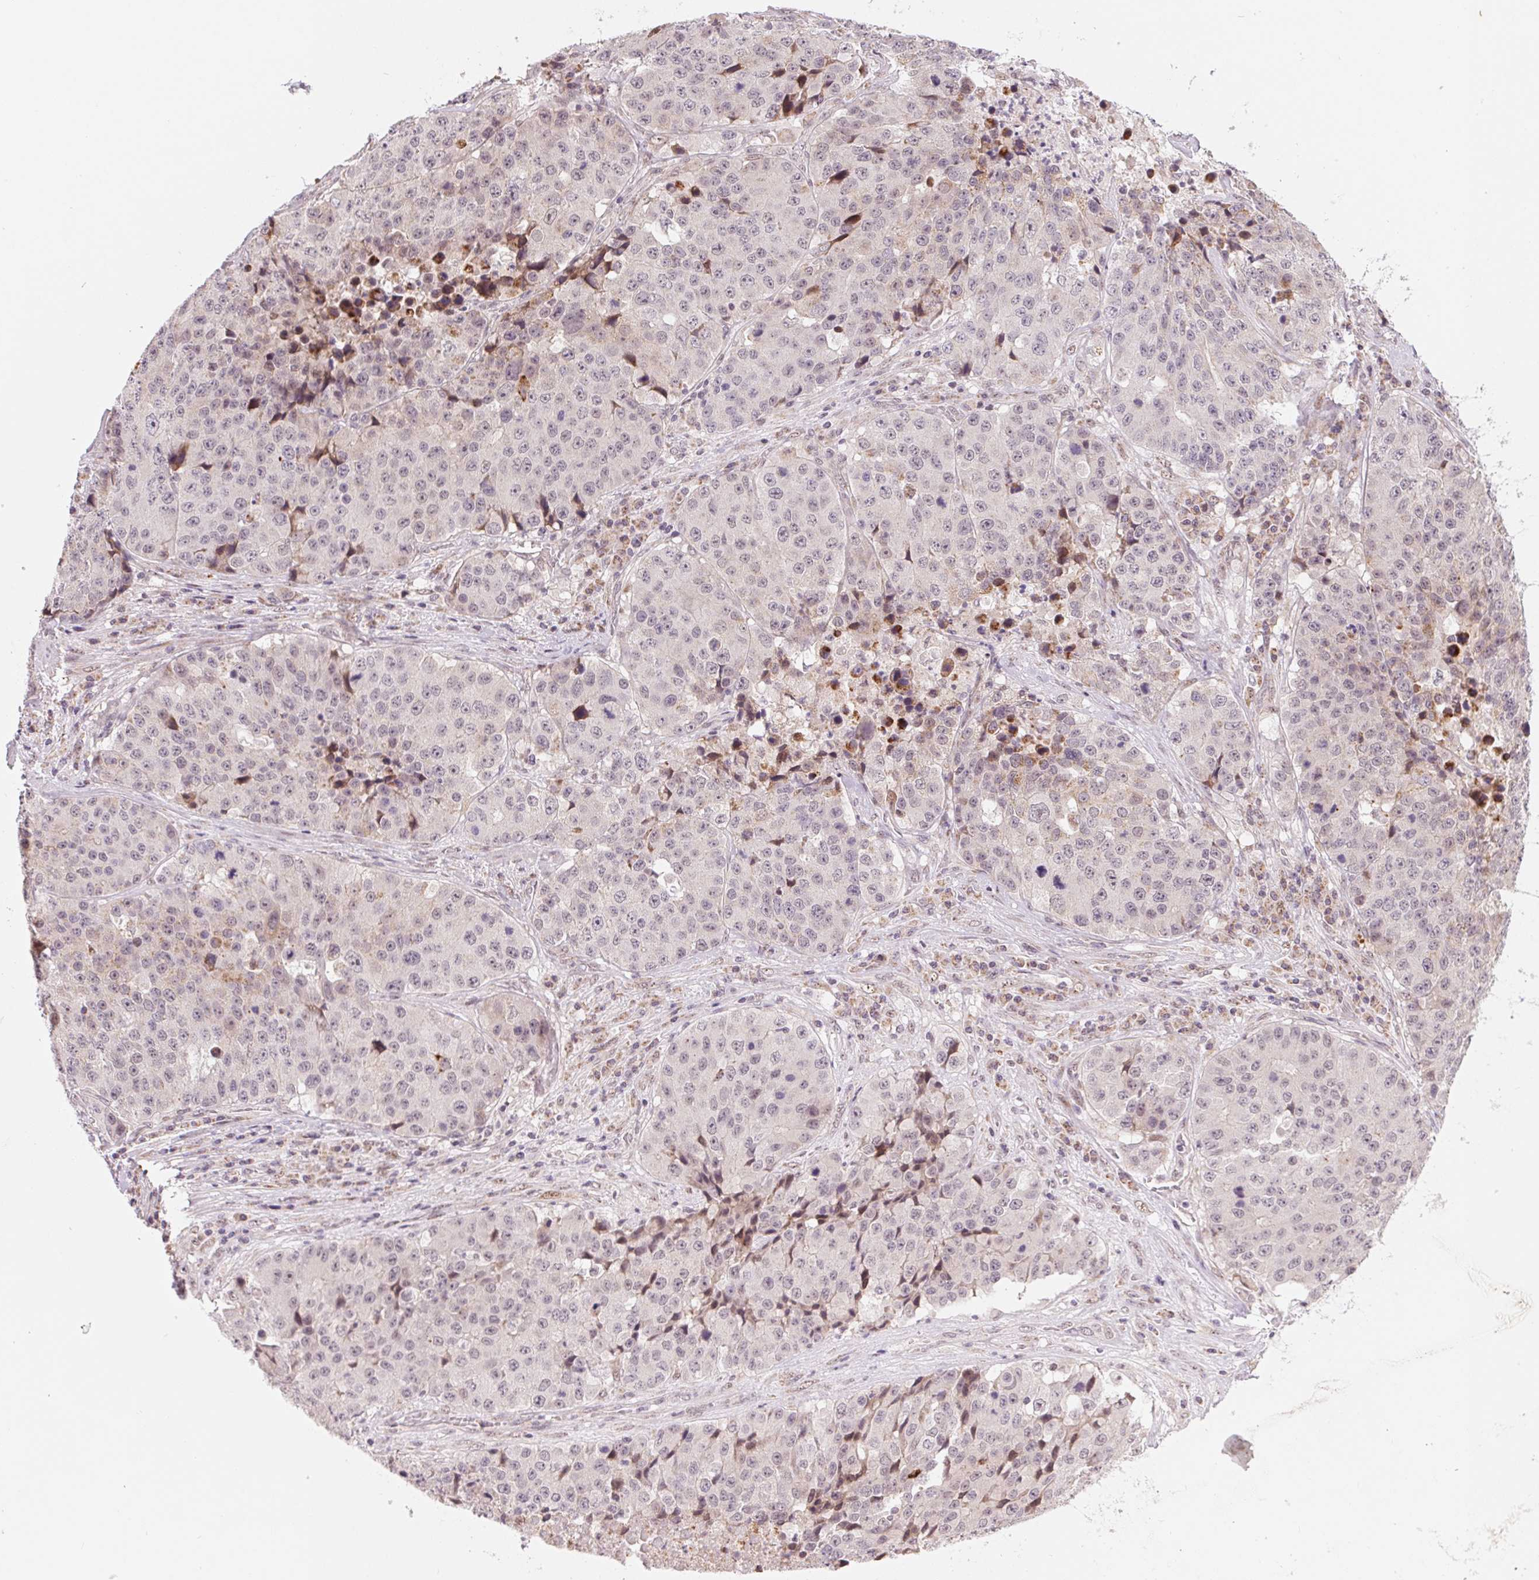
{"staining": {"intensity": "negative", "quantity": "none", "location": "none"}, "tissue": "stomach cancer", "cell_type": "Tumor cells", "image_type": "cancer", "snomed": [{"axis": "morphology", "description": "Adenocarcinoma, NOS"}, {"axis": "topography", "description": "Stomach"}], "caption": "IHC of adenocarcinoma (stomach) shows no positivity in tumor cells. (Immunohistochemistry (ihc), brightfield microscopy, high magnification).", "gene": "ARHGAP32", "patient": {"sex": "male", "age": 71}}